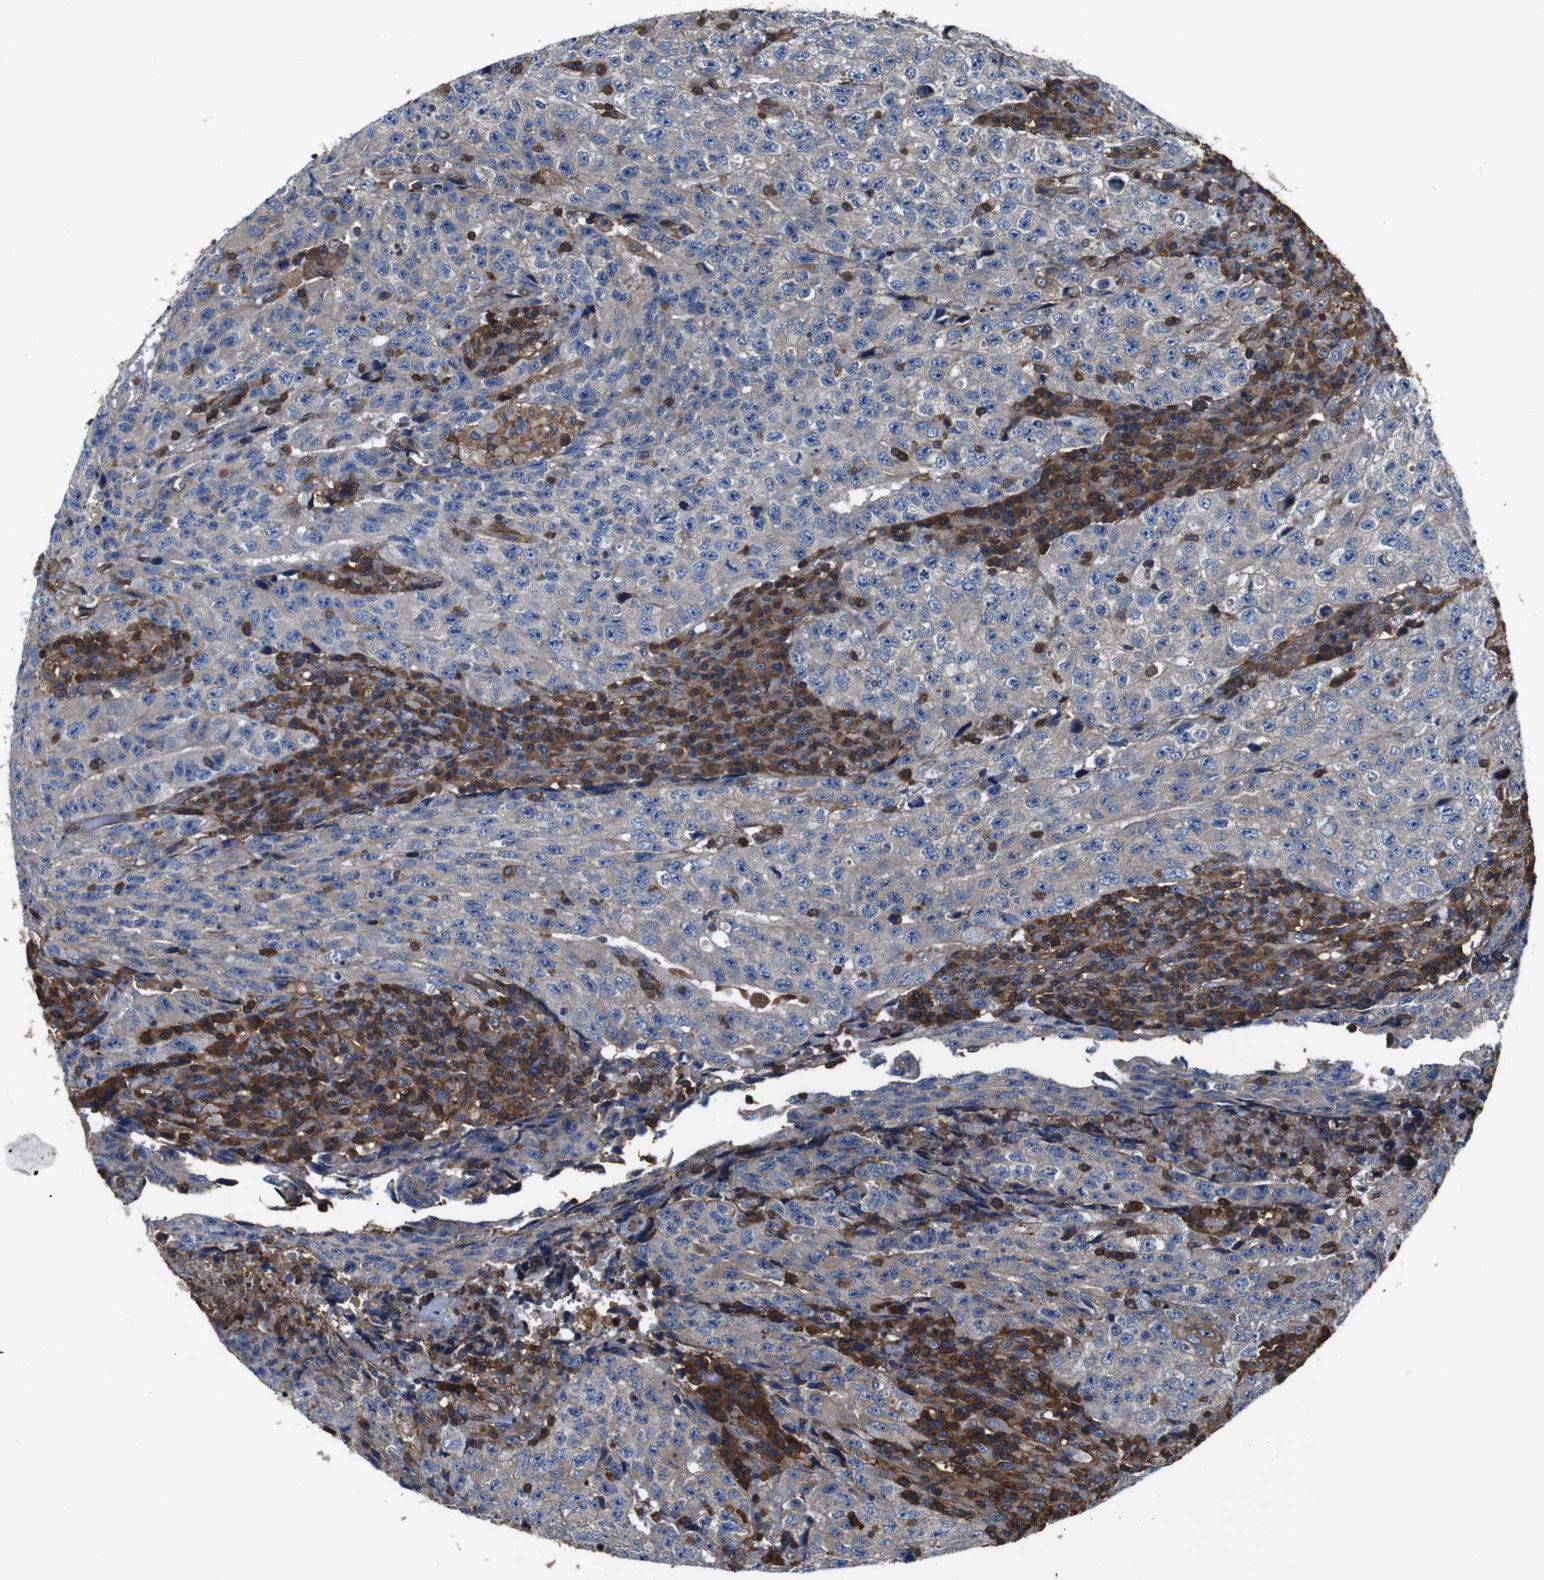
{"staining": {"intensity": "negative", "quantity": "none", "location": "none"}, "tissue": "testis cancer", "cell_type": "Tumor cells", "image_type": "cancer", "snomed": [{"axis": "morphology", "description": "Necrosis, NOS"}, {"axis": "morphology", "description": "Carcinoma, Embryonal, NOS"}, {"axis": "topography", "description": "Testis"}], "caption": "Human embryonal carcinoma (testis) stained for a protein using immunohistochemistry demonstrates no staining in tumor cells.", "gene": "PI4KA", "patient": {"sex": "male", "age": 19}}